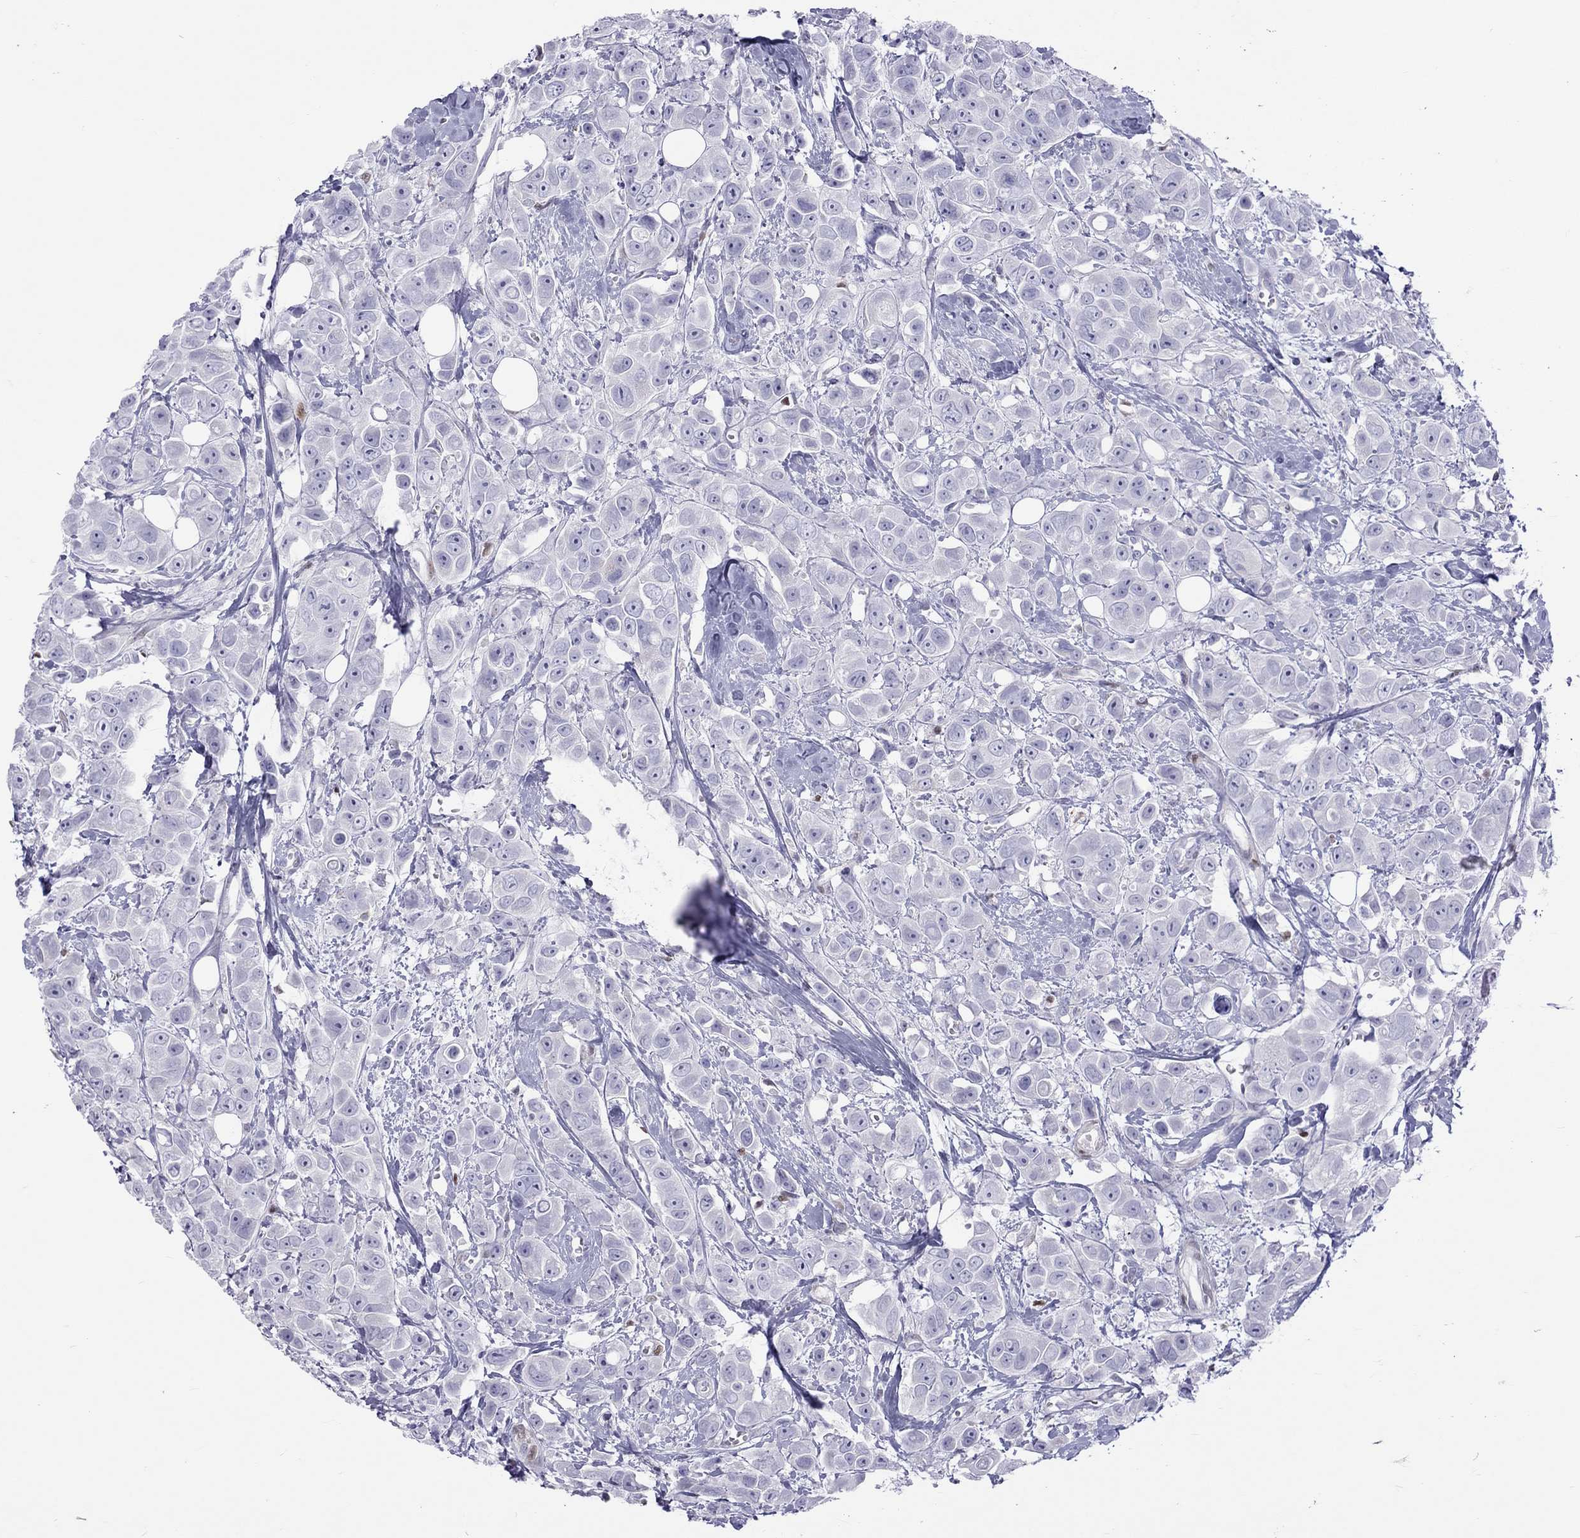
{"staining": {"intensity": "negative", "quantity": "none", "location": "none"}, "tissue": "breast cancer", "cell_type": "Tumor cells", "image_type": "cancer", "snomed": [{"axis": "morphology", "description": "Duct carcinoma"}, {"axis": "topography", "description": "Breast"}], "caption": "This is an immunohistochemistry (IHC) photomicrograph of human breast intraductal carcinoma. There is no expression in tumor cells.", "gene": "STAG3", "patient": {"sex": "female", "age": 35}}